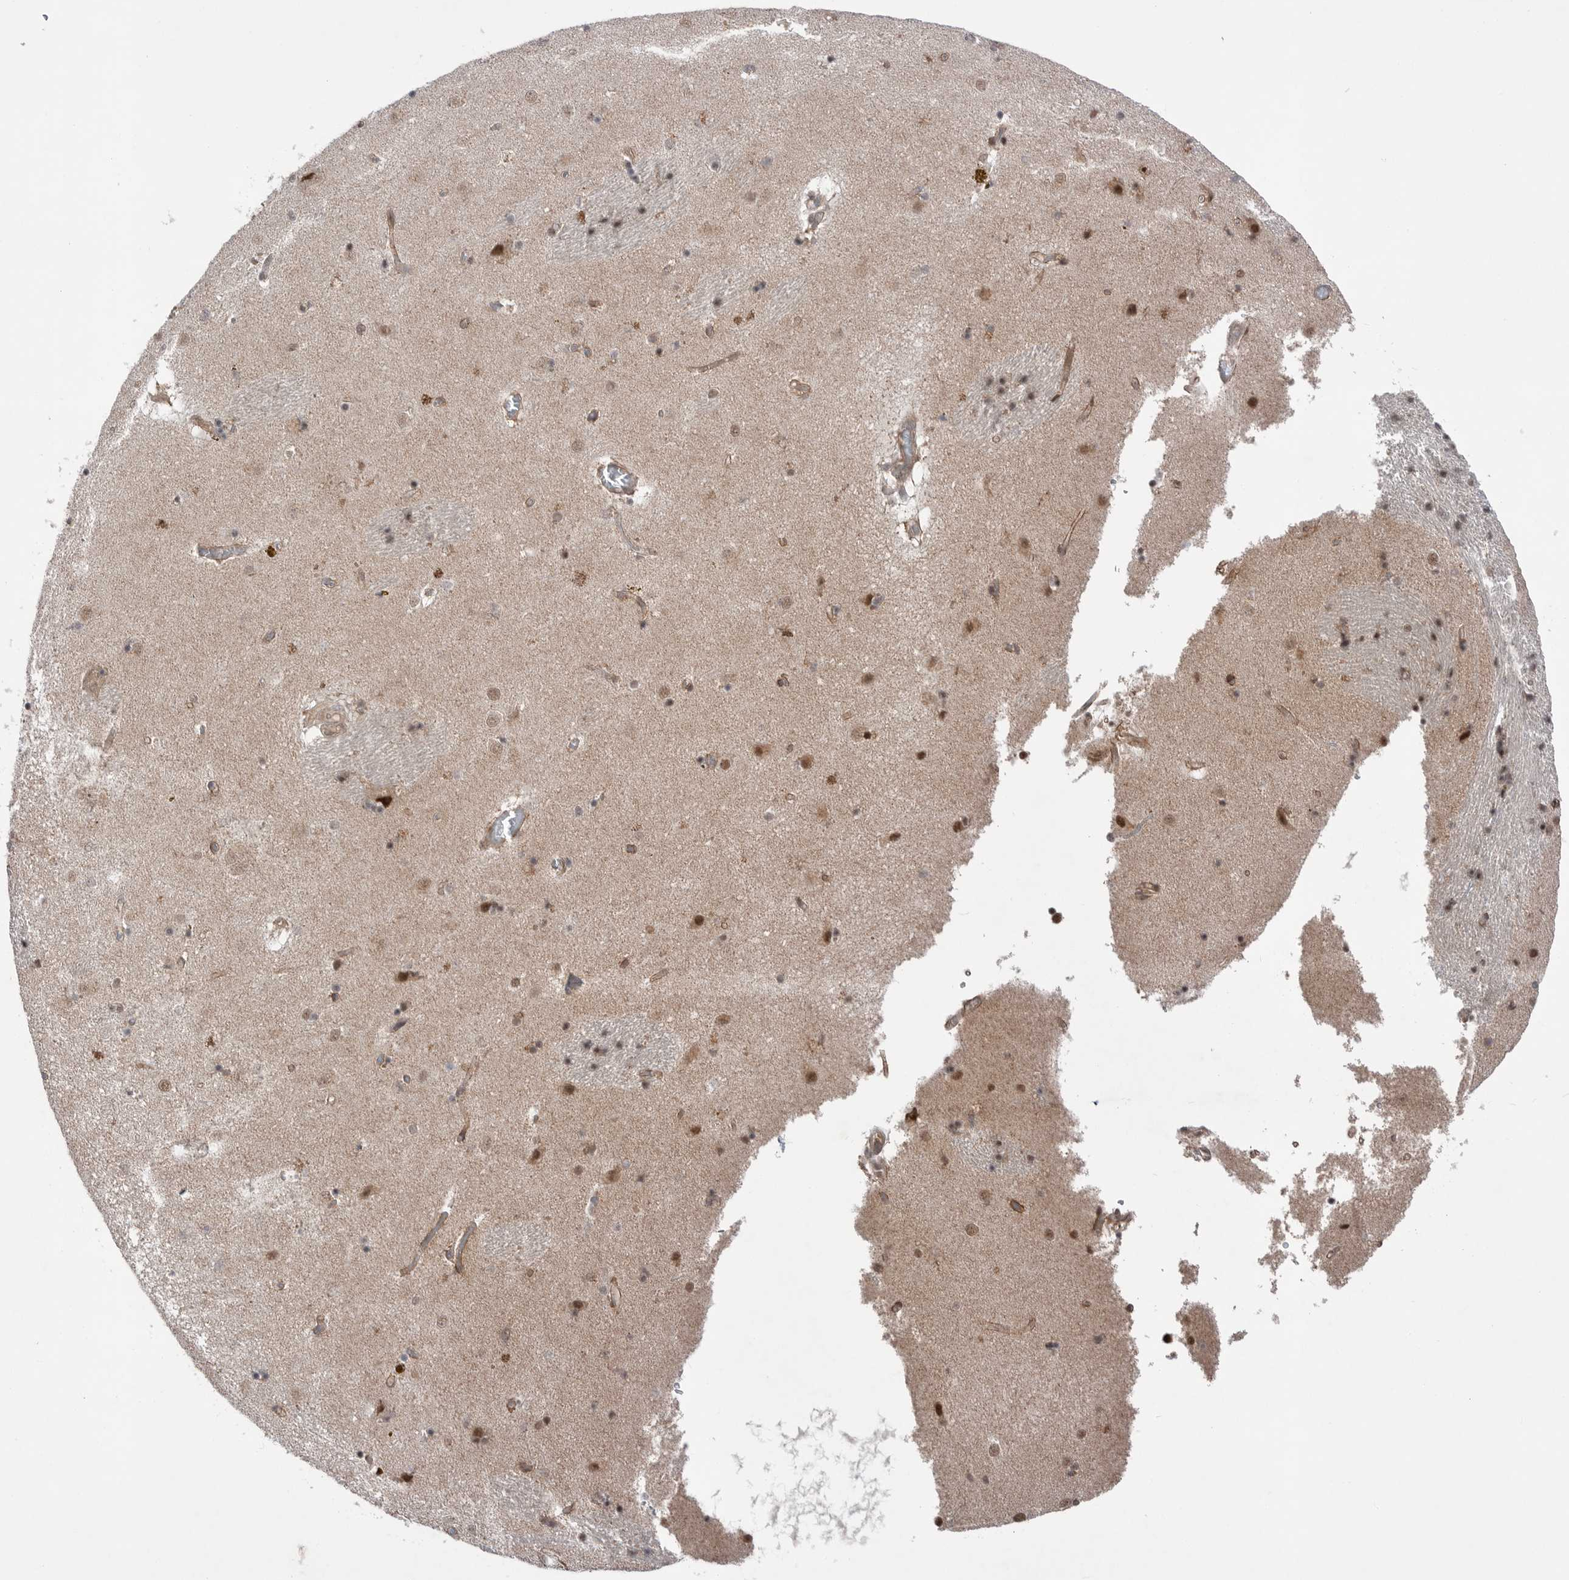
{"staining": {"intensity": "moderate", "quantity": "25%-75%", "location": "cytoplasmic/membranous,nuclear"}, "tissue": "caudate", "cell_type": "Glial cells", "image_type": "normal", "snomed": [{"axis": "morphology", "description": "Normal tissue, NOS"}, {"axis": "topography", "description": "Lateral ventricle wall"}], "caption": "This micrograph shows unremarkable caudate stained with immunohistochemistry to label a protein in brown. The cytoplasmic/membranous,nuclear of glial cells show moderate positivity for the protein. Nuclei are counter-stained blue.", "gene": "NTAQ1", "patient": {"sex": "male", "age": 70}}